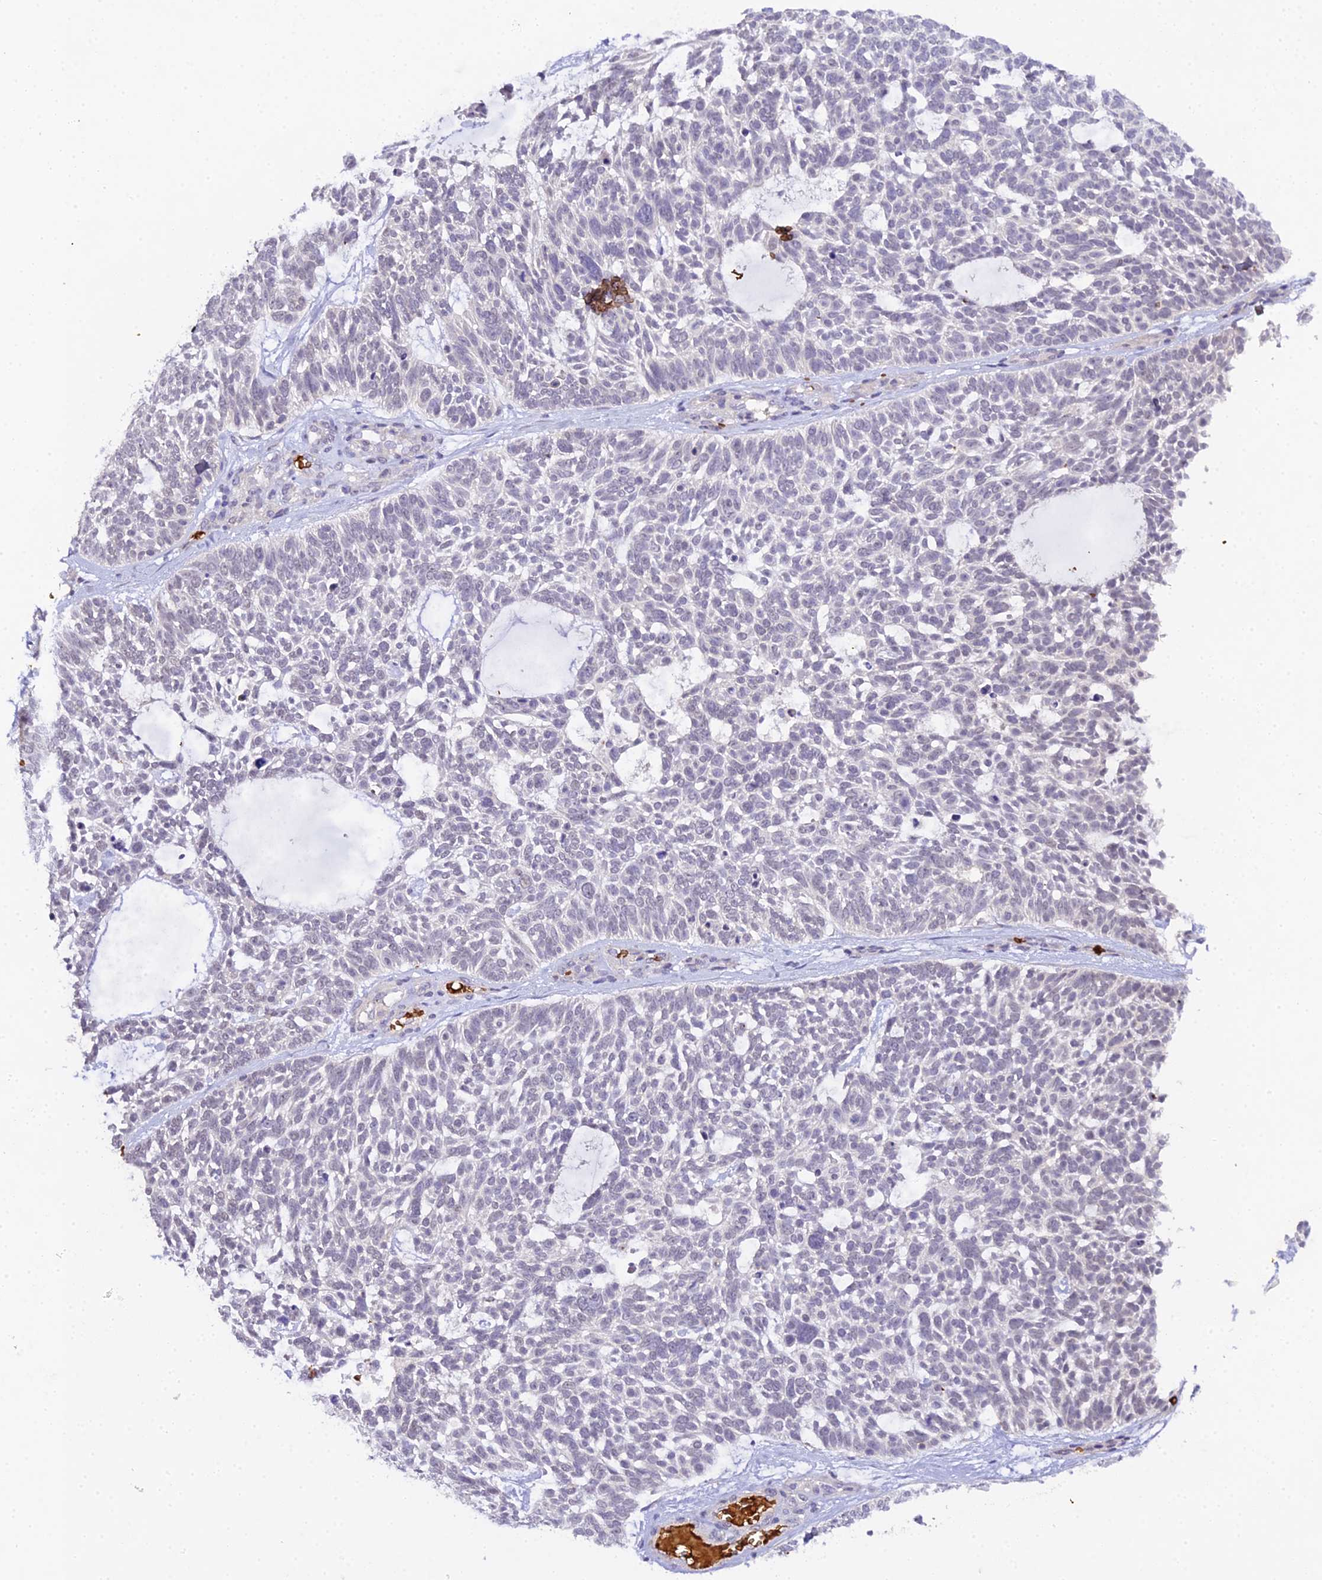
{"staining": {"intensity": "negative", "quantity": "none", "location": "none"}, "tissue": "skin cancer", "cell_type": "Tumor cells", "image_type": "cancer", "snomed": [{"axis": "morphology", "description": "Basal cell carcinoma"}, {"axis": "topography", "description": "Skin"}], "caption": "DAB (3,3'-diaminobenzidine) immunohistochemical staining of skin cancer (basal cell carcinoma) exhibits no significant expression in tumor cells. Brightfield microscopy of IHC stained with DAB (3,3'-diaminobenzidine) (brown) and hematoxylin (blue), captured at high magnification.", "gene": "CFAP45", "patient": {"sex": "male", "age": 88}}